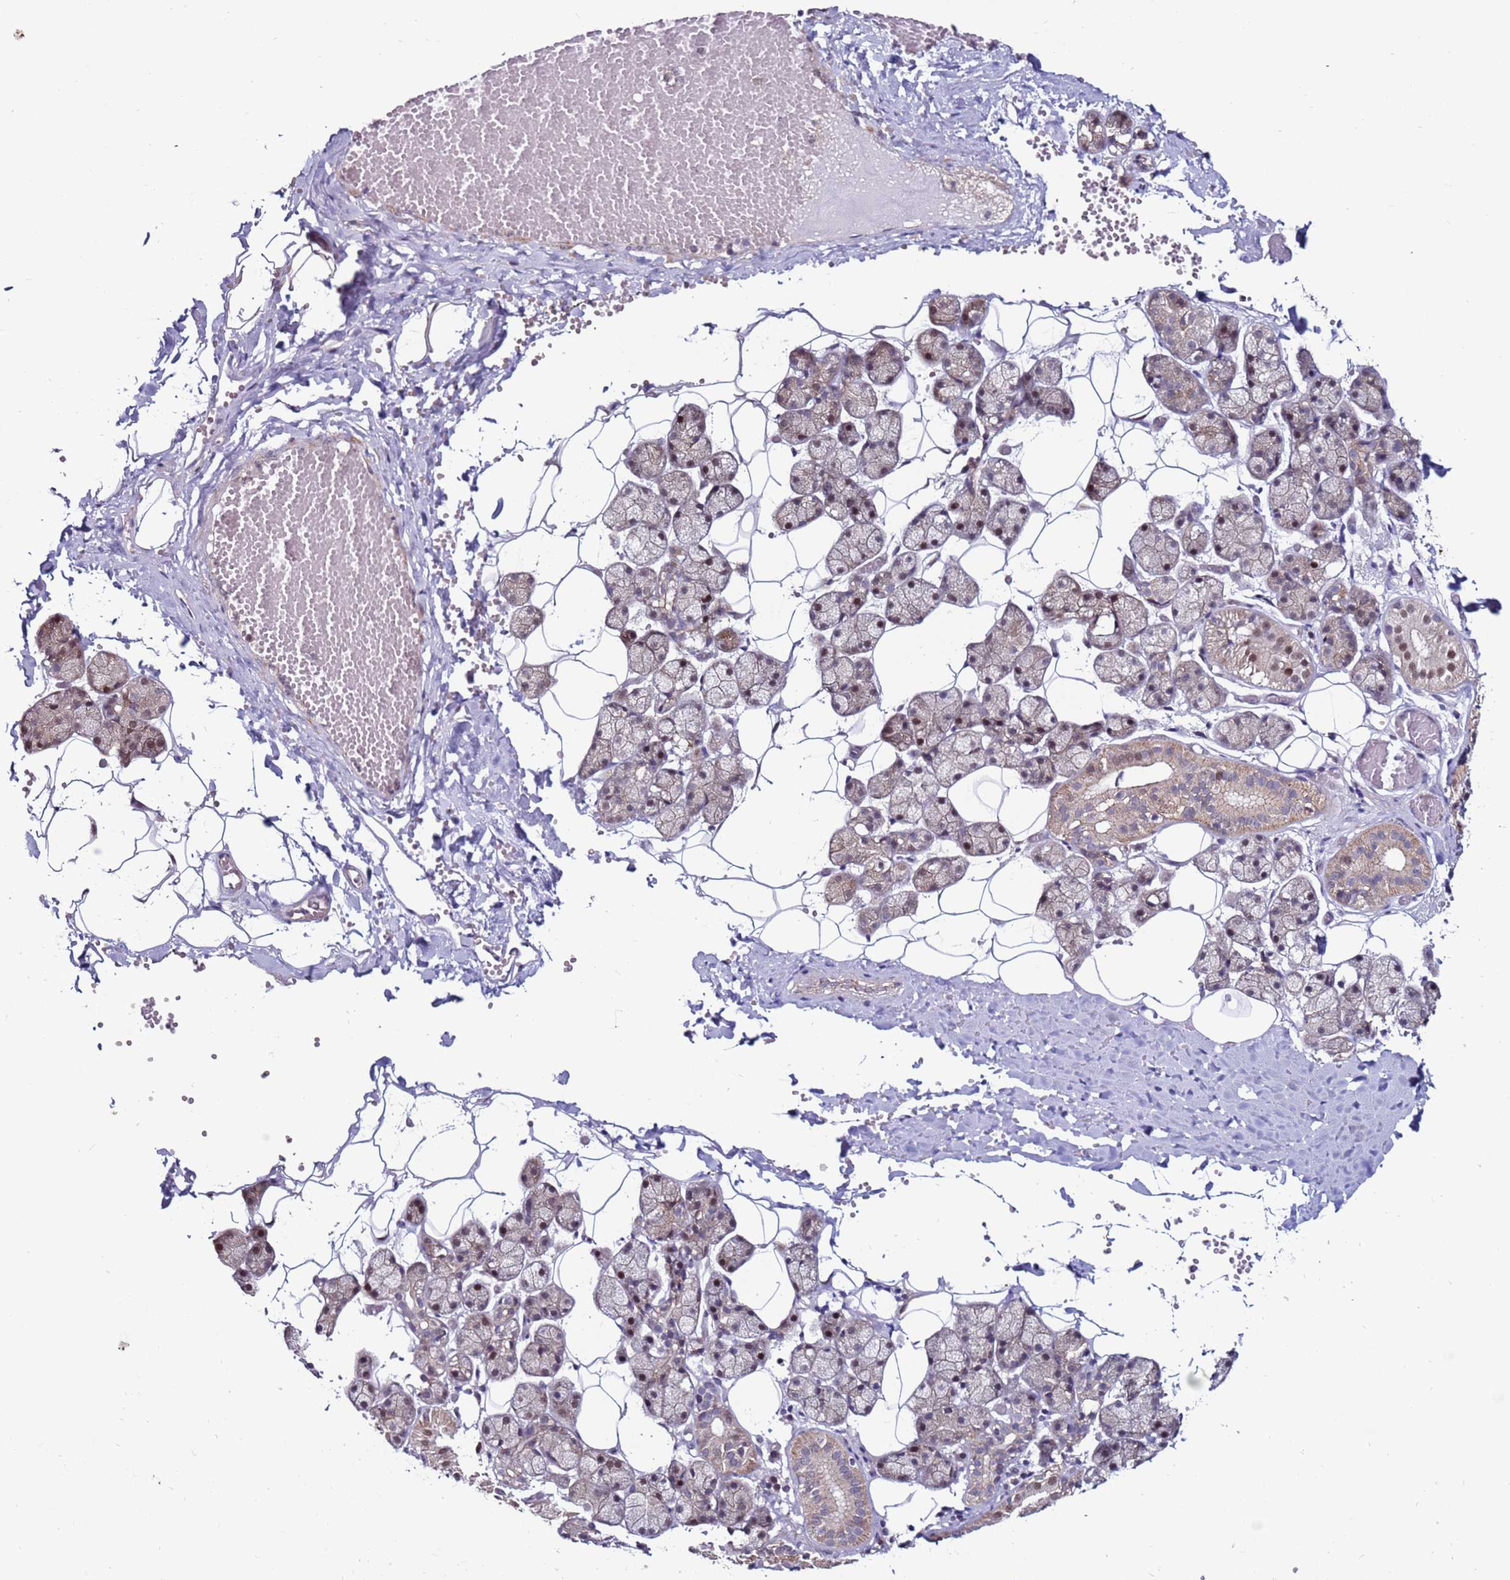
{"staining": {"intensity": "weak", "quantity": ">75%", "location": "cytoplasmic/membranous,nuclear"}, "tissue": "salivary gland", "cell_type": "Glandular cells", "image_type": "normal", "snomed": [{"axis": "morphology", "description": "Normal tissue, NOS"}, {"axis": "topography", "description": "Salivary gland"}], "caption": "Immunohistochemical staining of unremarkable human salivary gland demonstrates weak cytoplasmic/membranous,nuclear protein positivity in approximately >75% of glandular cells. (Stains: DAB in brown, nuclei in blue, Microscopy: brightfield microscopy at high magnification).", "gene": "KPNA4", "patient": {"sex": "female", "age": 33}}